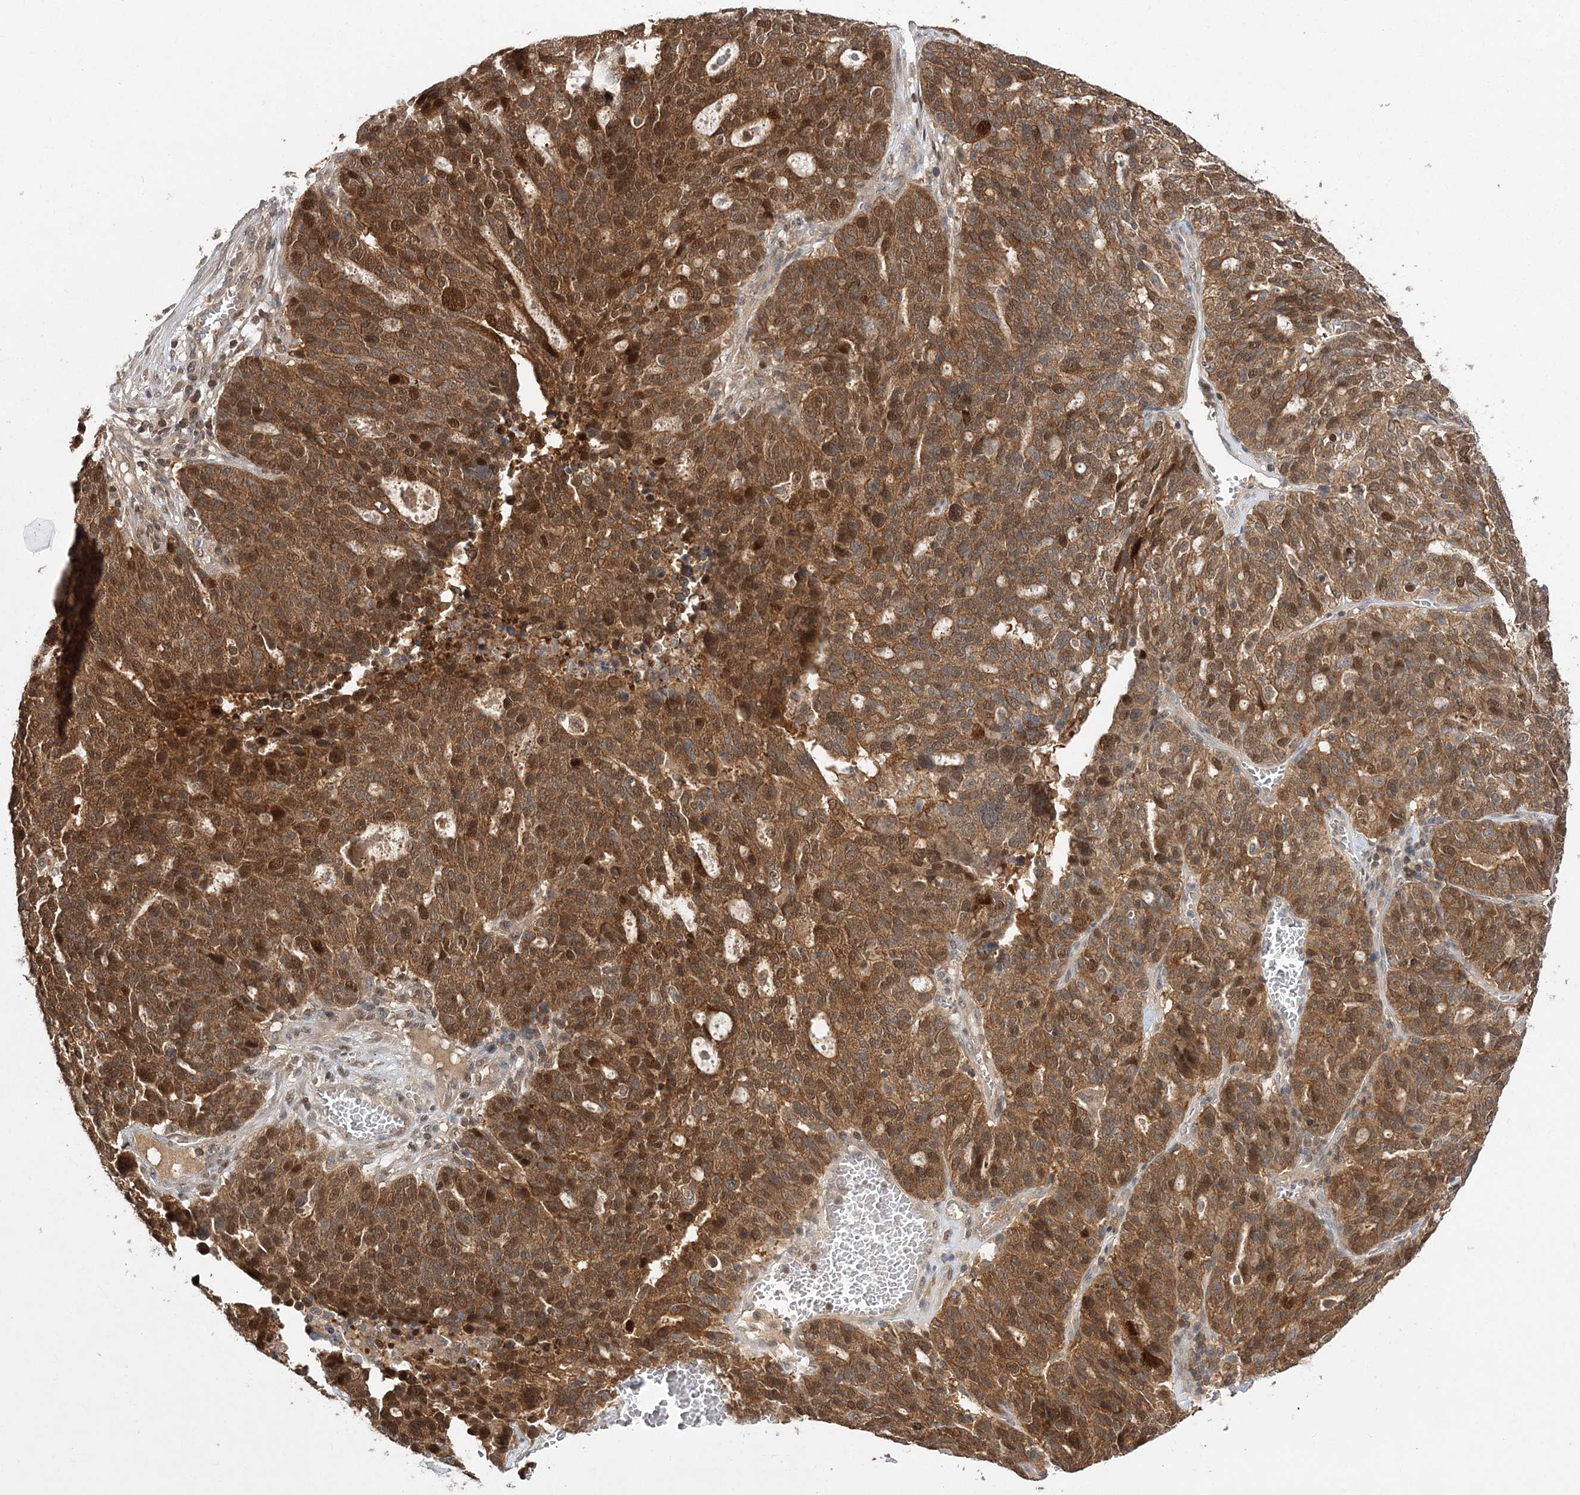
{"staining": {"intensity": "moderate", "quantity": ">75%", "location": "cytoplasmic/membranous,nuclear"}, "tissue": "ovarian cancer", "cell_type": "Tumor cells", "image_type": "cancer", "snomed": [{"axis": "morphology", "description": "Cystadenocarcinoma, serous, NOS"}, {"axis": "topography", "description": "Ovary"}], "caption": "Immunohistochemical staining of ovarian cancer reveals medium levels of moderate cytoplasmic/membranous and nuclear positivity in approximately >75% of tumor cells.", "gene": "NIF3L1", "patient": {"sex": "female", "age": 59}}